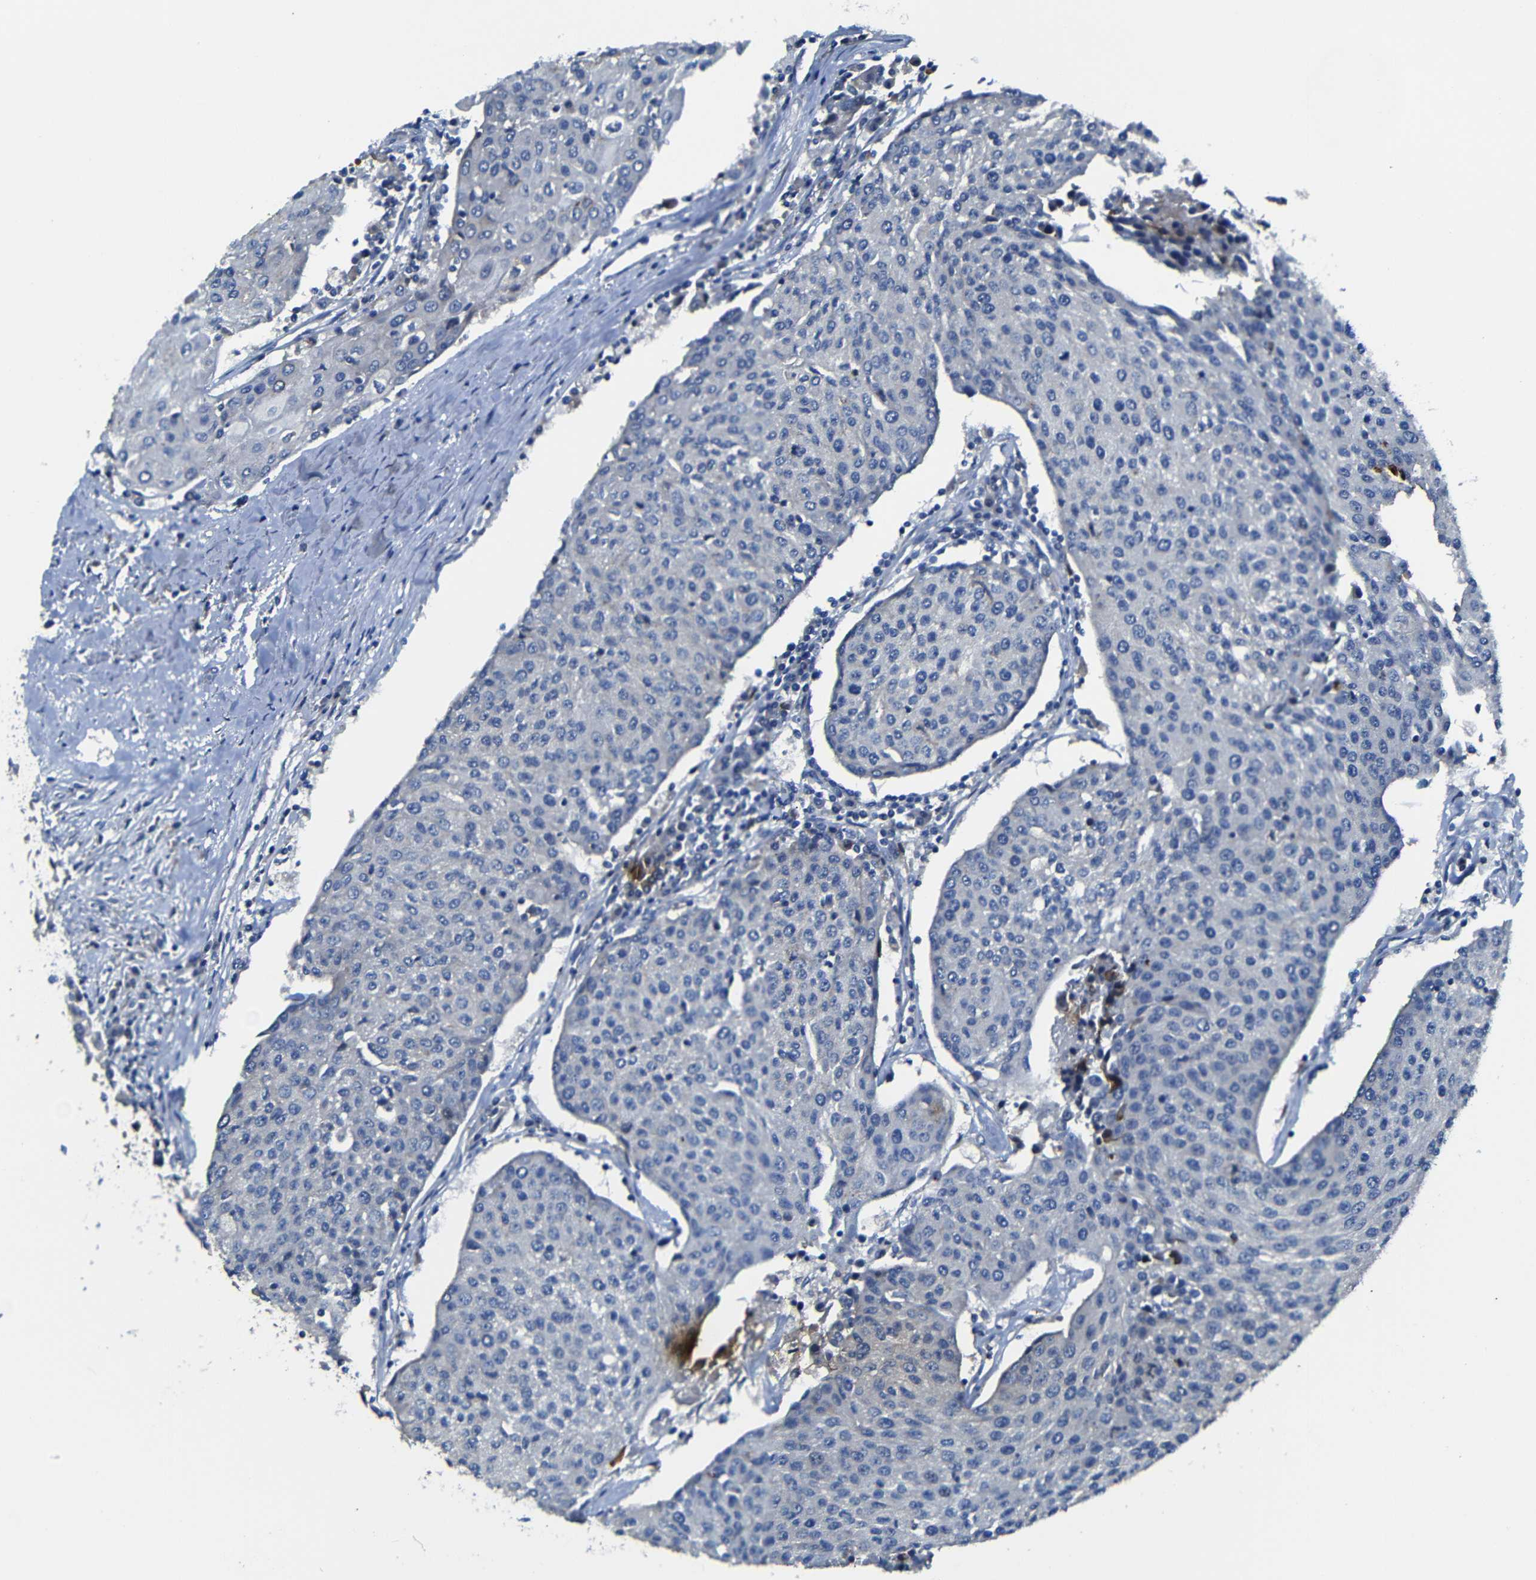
{"staining": {"intensity": "negative", "quantity": "none", "location": "none"}, "tissue": "urothelial cancer", "cell_type": "Tumor cells", "image_type": "cancer", "snomed": [{"axis": "morphology", "description": "Urothelial carcinoma, High grade"}, {"axis": "topography", "description": "Urinary bladder"}], "caption": "High power microscopy histopathology image of an immunohistochemistry micrograph of urothelial carcinoma (high-grade), revealing no significant staining in tumor cells. (DAB (3,3'-diaminobenzidine) immunohistochemistry (IHC) with hematoxylin counter stain).", "gene": "AFDN", "patient": {"sex": "female", "age": 85}}